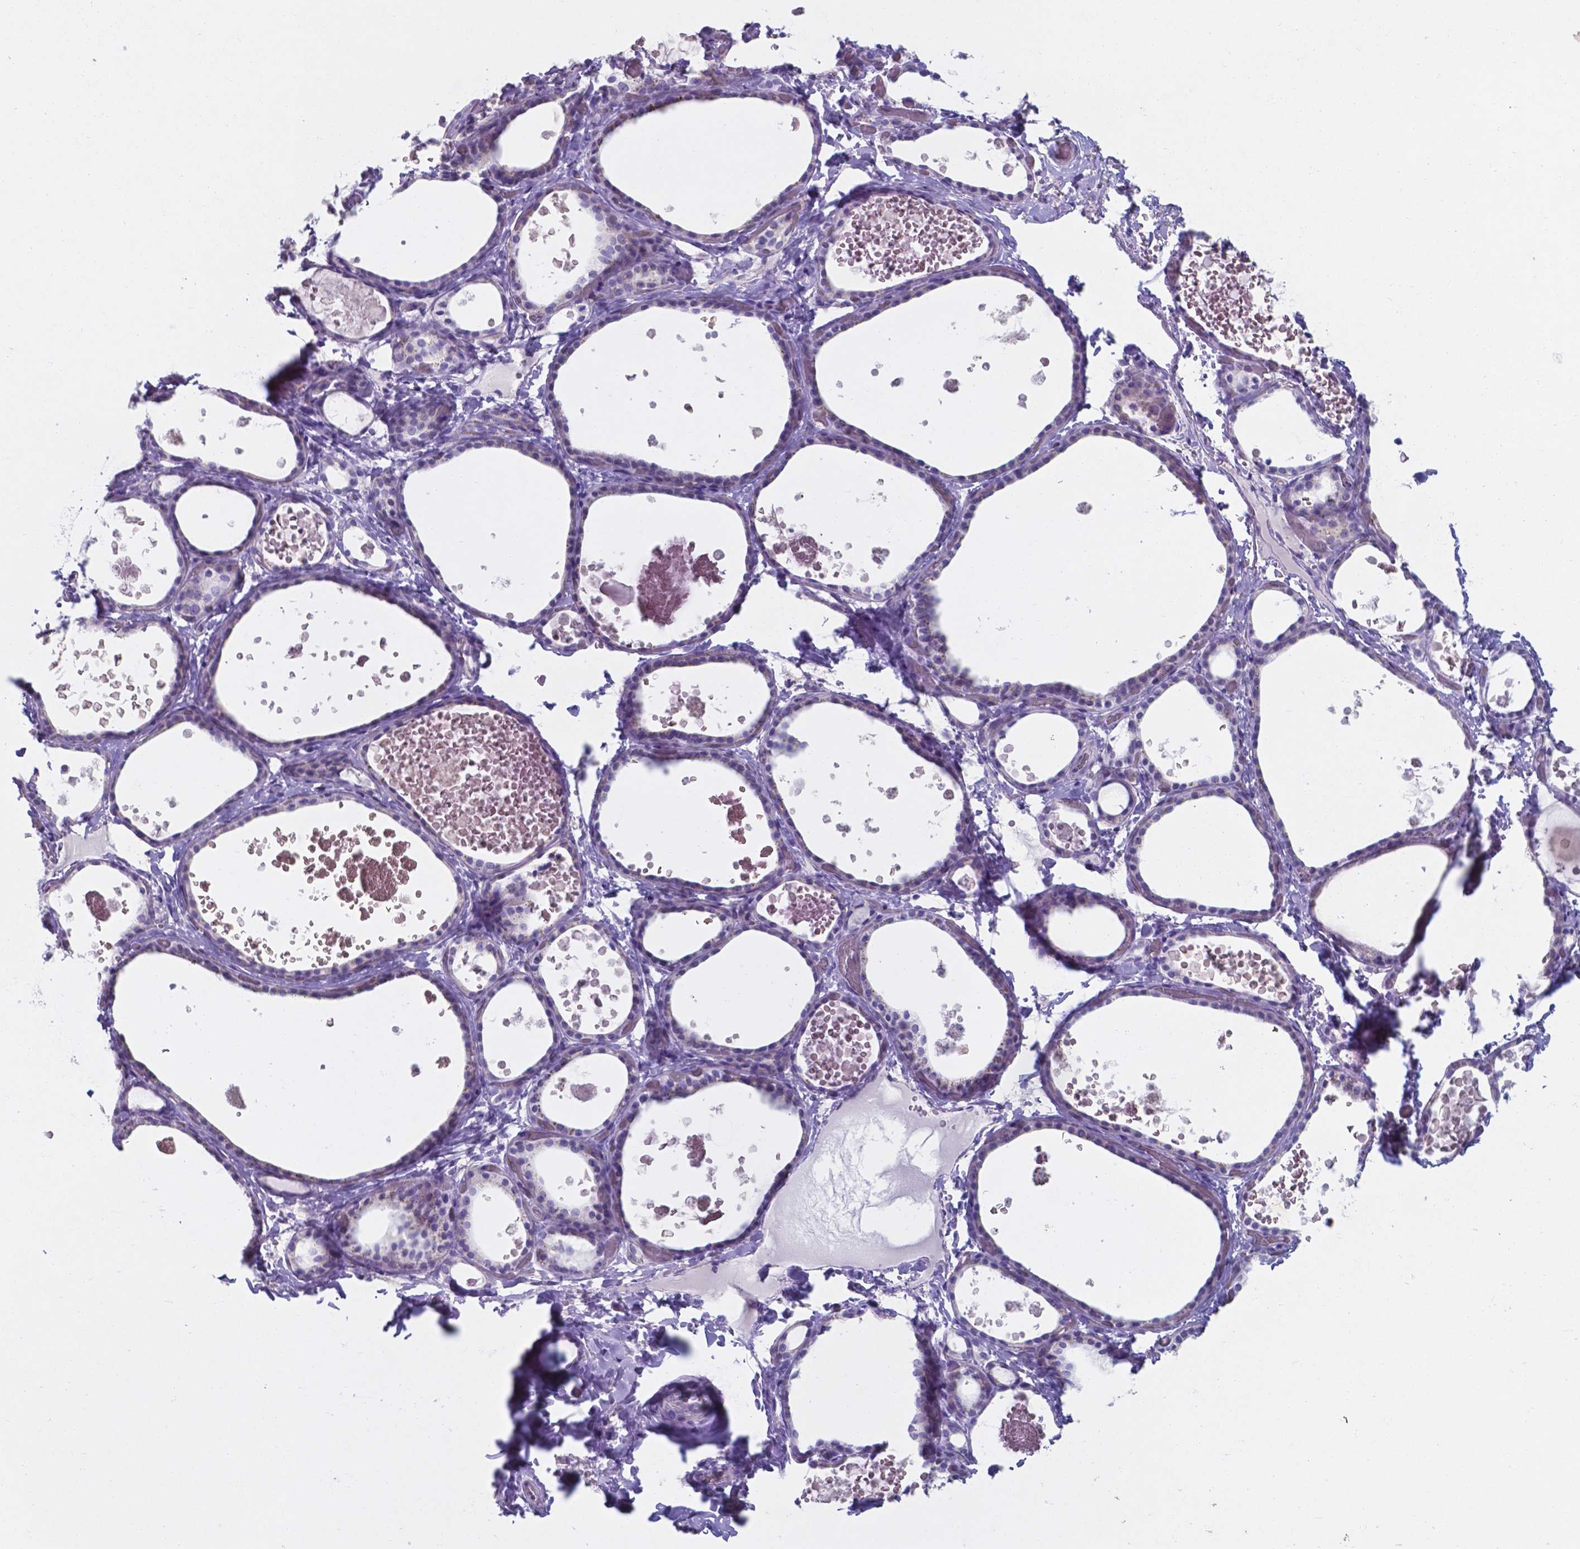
{"staining": {"intensity": "negative", "quantity": "none", "location": "none"}, "tissue": "thyroid gland", "cell_type": "Glandular cells", "image_type": "normal", "snomed": [{"axis": "morphology", "description": "Normal tissue, NOS"}, {"axis": "topography", "description": "Thyroid gland"}], "caption": "Immunohistochemical staining of unremarkable human thyroid gland demonstrates no significant staining in glandular cells.", "gene": "UBE2J1", "patient": {"sex": "female", "age": 56}}